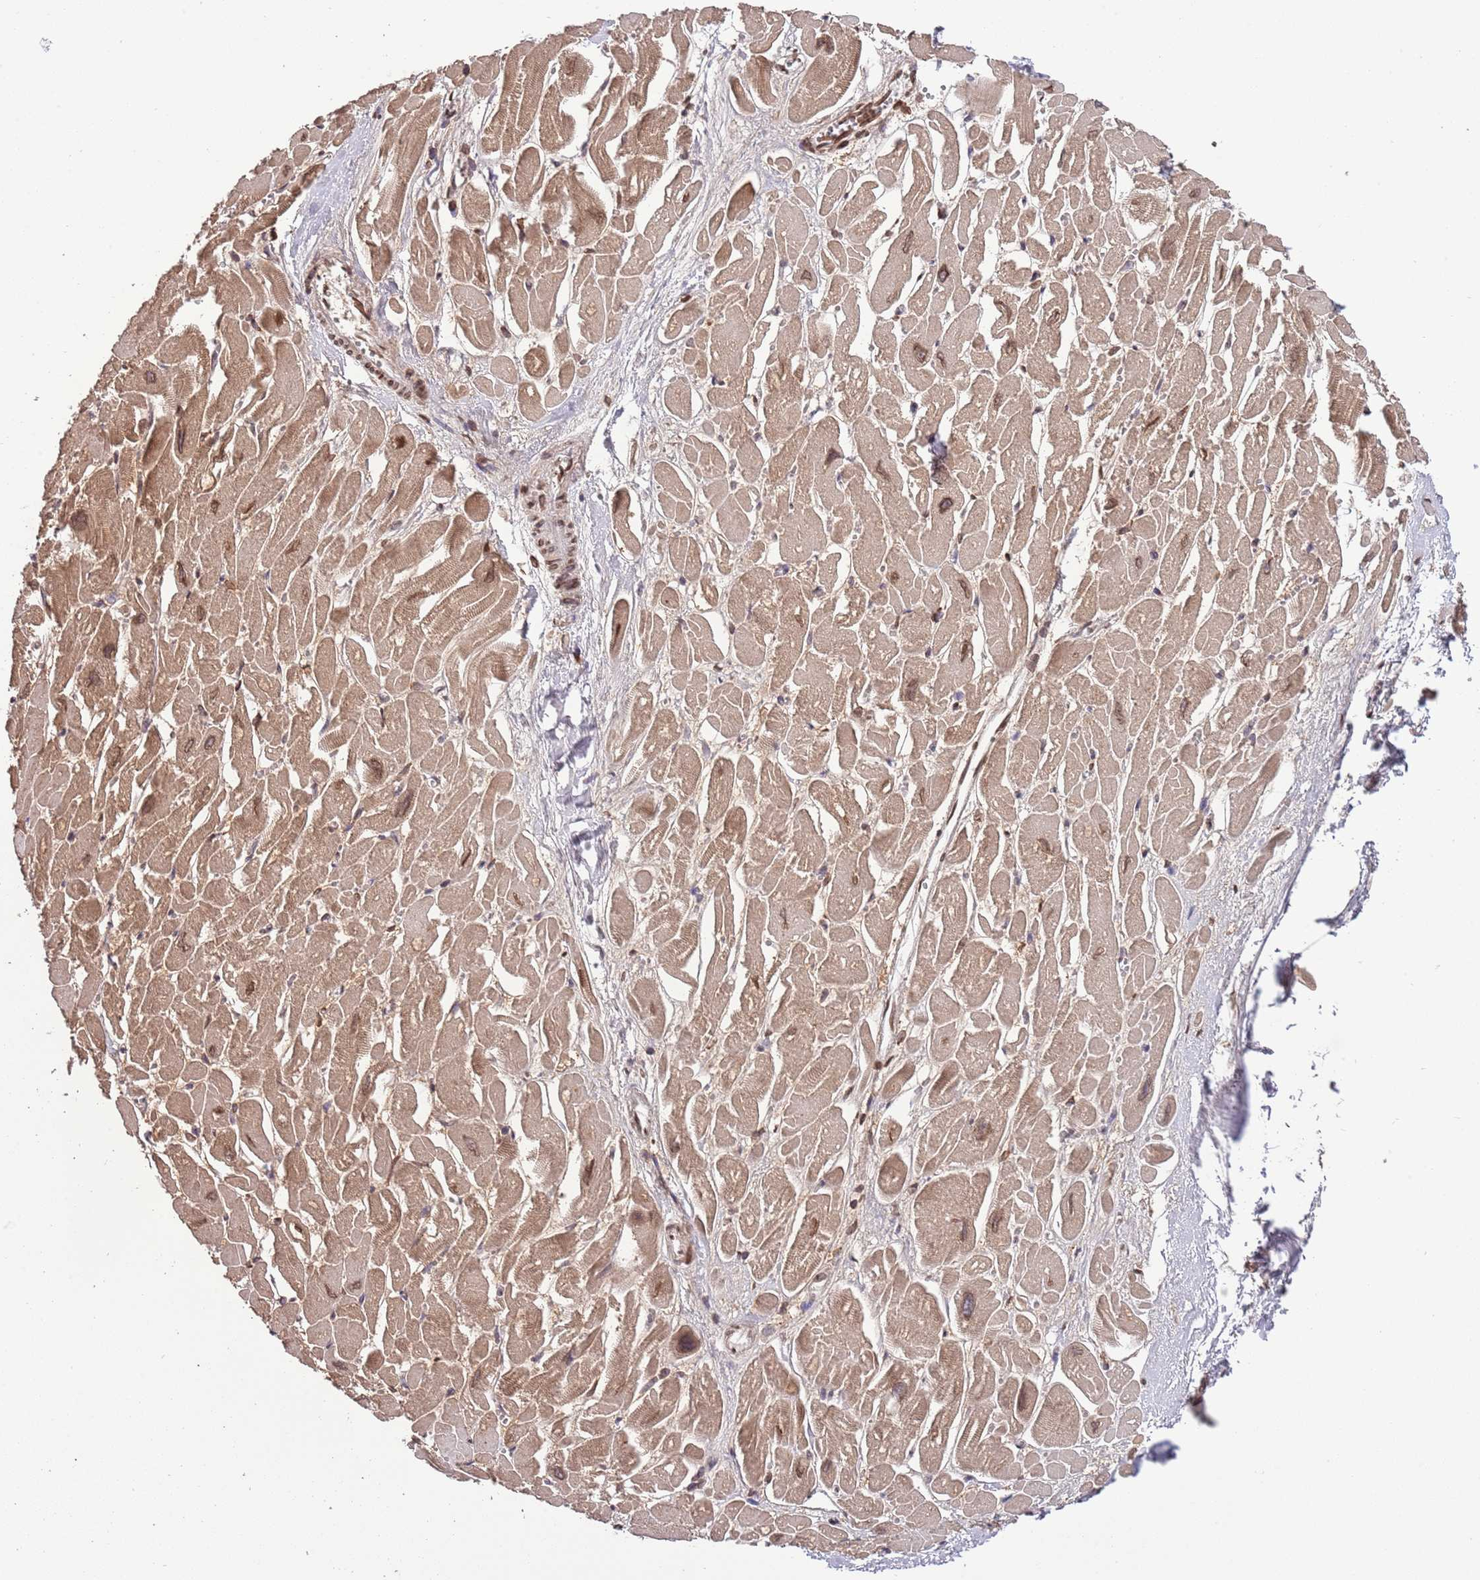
{"staining": {"intensity": "moderate", "quantity": ">75%", "location": "cytoplasmic/membranous,nuclear"}, "tissue": "heart muscle", "cell_type": "Cardiomyocytes", "image_type": "normal", "snomed": [{"axis": "morphology", "description": "Normal tissue, NOS"}, {"axis": "topography", "description": "Heart"}], "caption": "Unremarkable heart muscle shows moderate cytoplasmic/membranous,nuclear positivity in approximately >75% of cardiomyocytes Nuclei are stained in blue..", "gene": "ZNF665", "patient": {"sex": "male", "age": 54}}